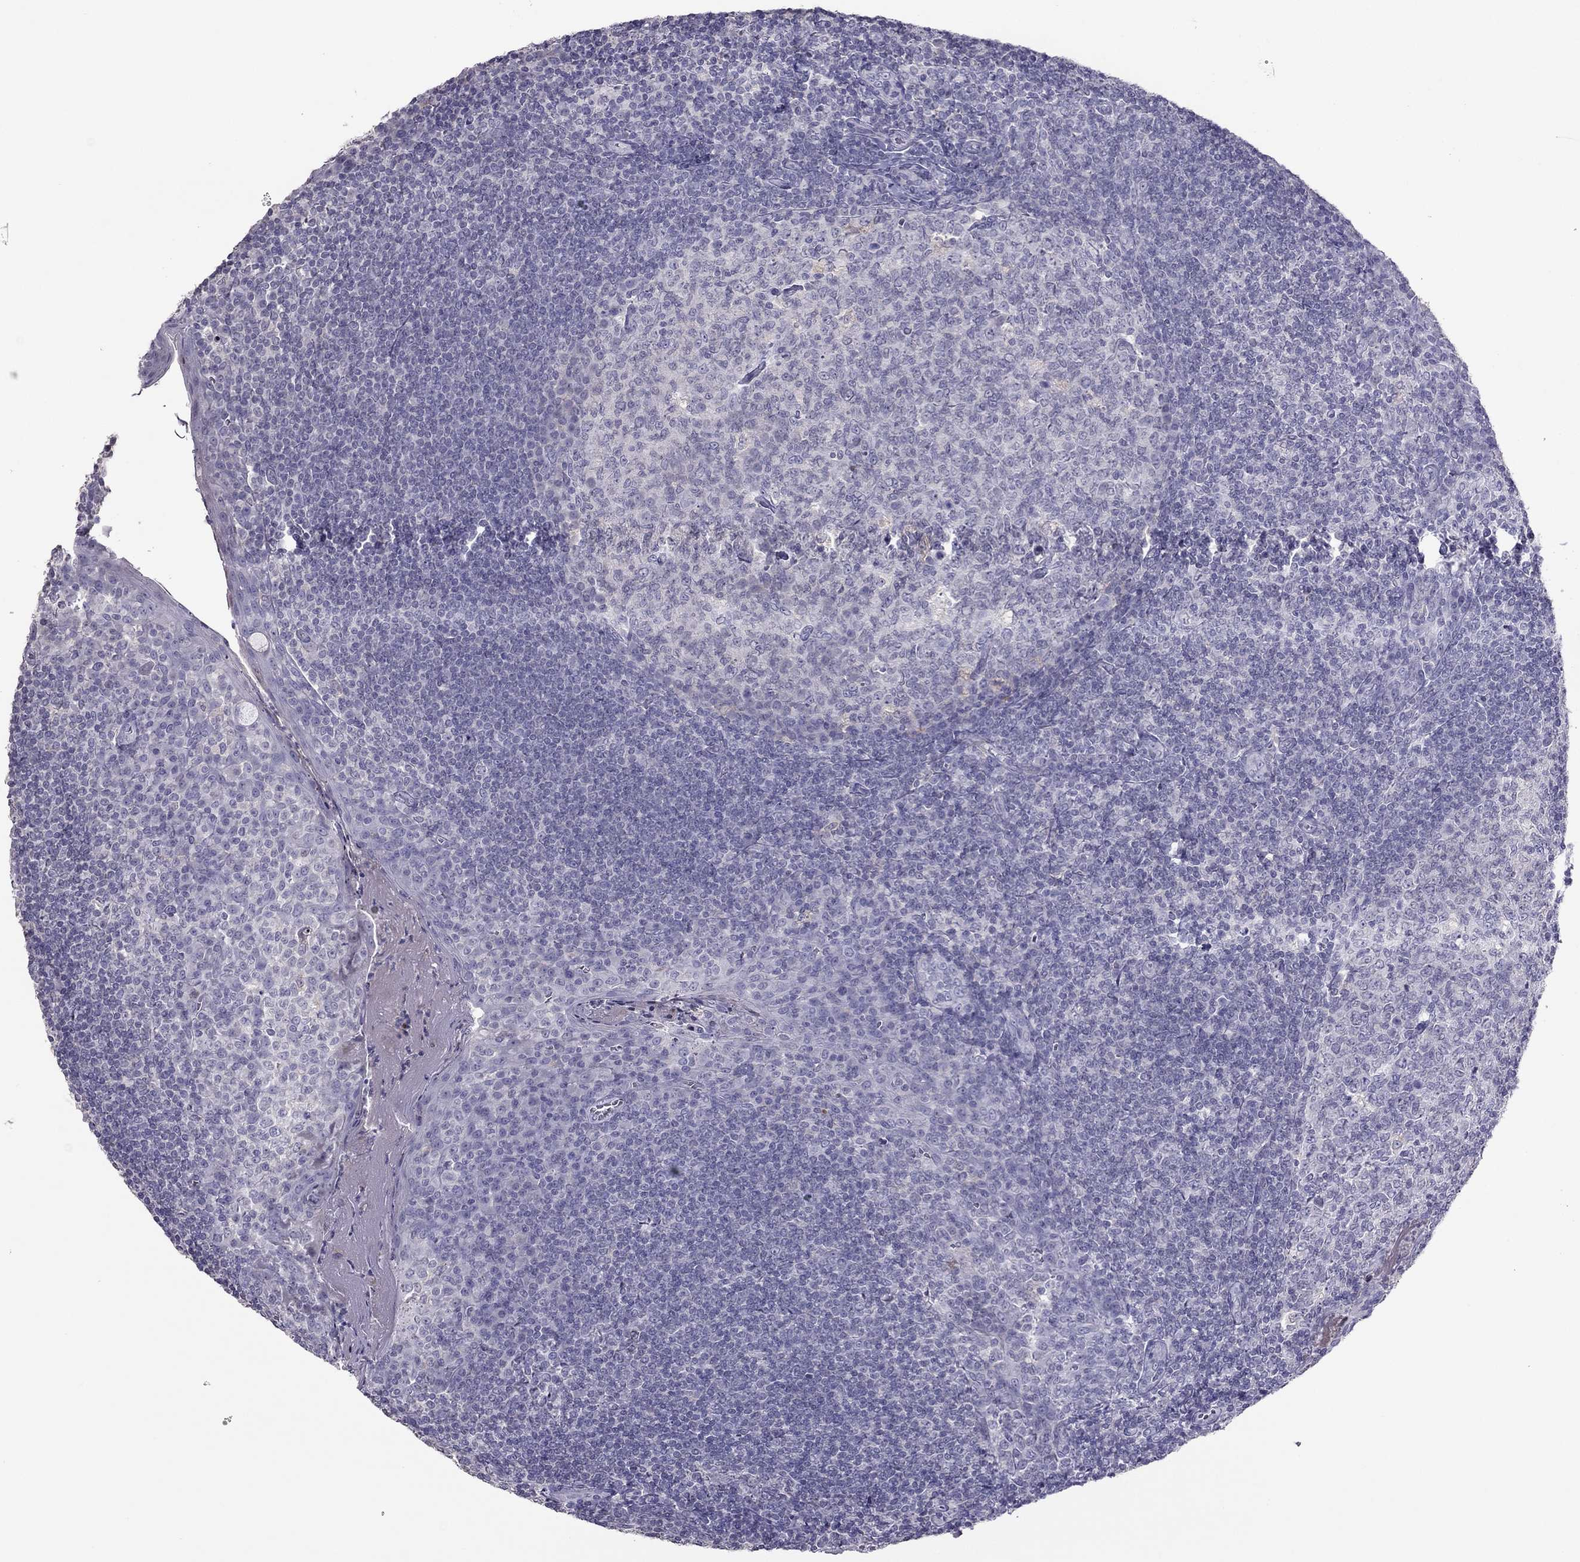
{"staining": {"intensity": "negative", "quantity": "none", "location": "none"}, "tissue": "tonsil", "cell_type": "Germinal center cells", "image_type": "normal", "snomed": [{"axis": "morphology", "description": "Normal tissue, NOS"}, {"axis": "topography", "description": "Tonsil"}], "caption": "Image shows no protein staining in germinal center cells of normal tonsil.", "gene": "RGS8", "patient": {"sex": "female", "age": 13}}